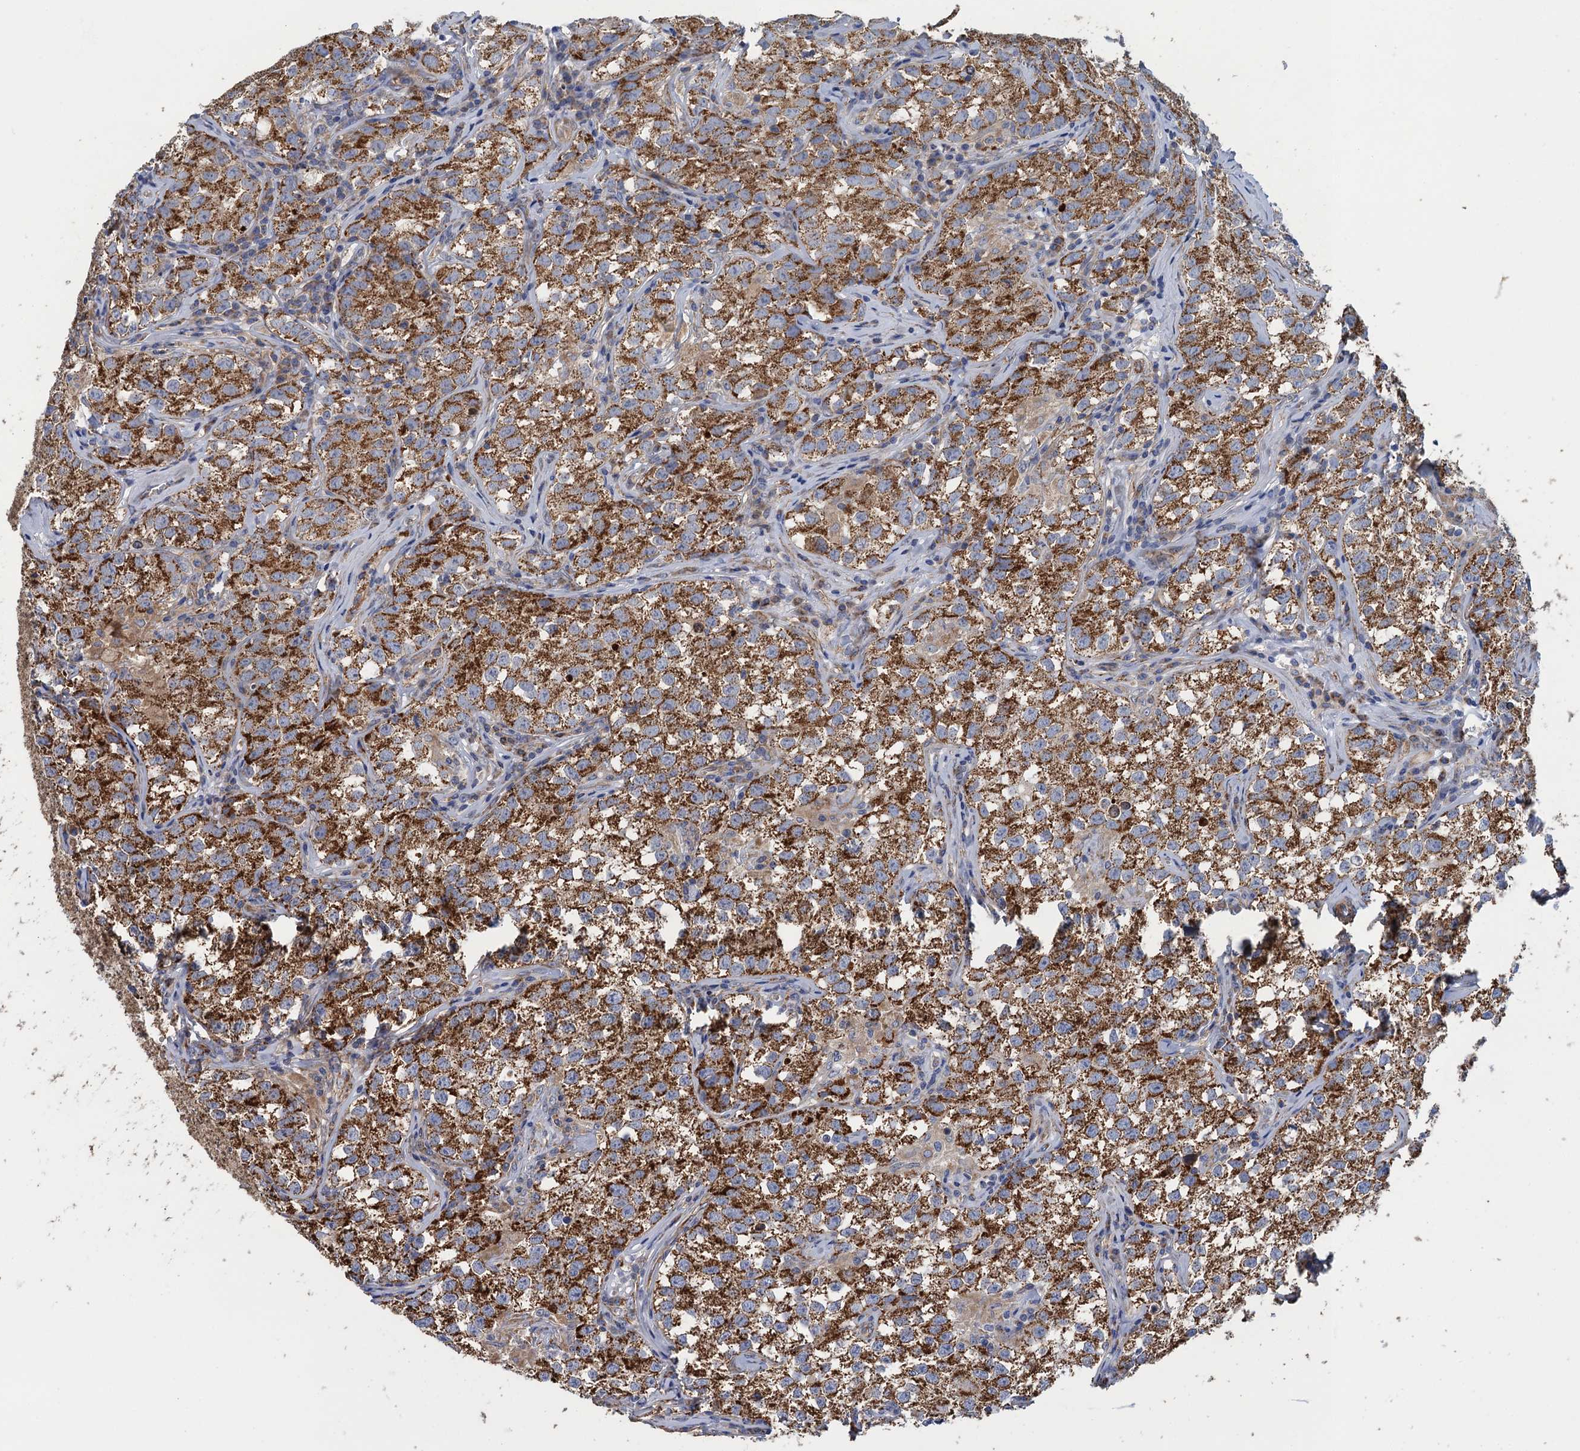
{"staining": {"intensity": "moderate", "quantity": ">75%", "location": "cytoplasmic/membranous"}, "tissue": "testis cancer", "cell_type": "Tumor cells", "image_type": "cancer", "snomed": [{"axis": "morphology", "description": "Seminoma, NOS"}, {"axis": "morphology", "description": "Carcinoma, Embryonal, NOS"}, {"axis": "topography", "description": "Testis"}], "caption": "Protein positivity by IHC demonstrates moderate cytoplasmic/membranous positivity in about >75% of tumor cells in seminoma (testis).", "gene": "GCSH", "patient": {"sex": "male", "age": 43}}